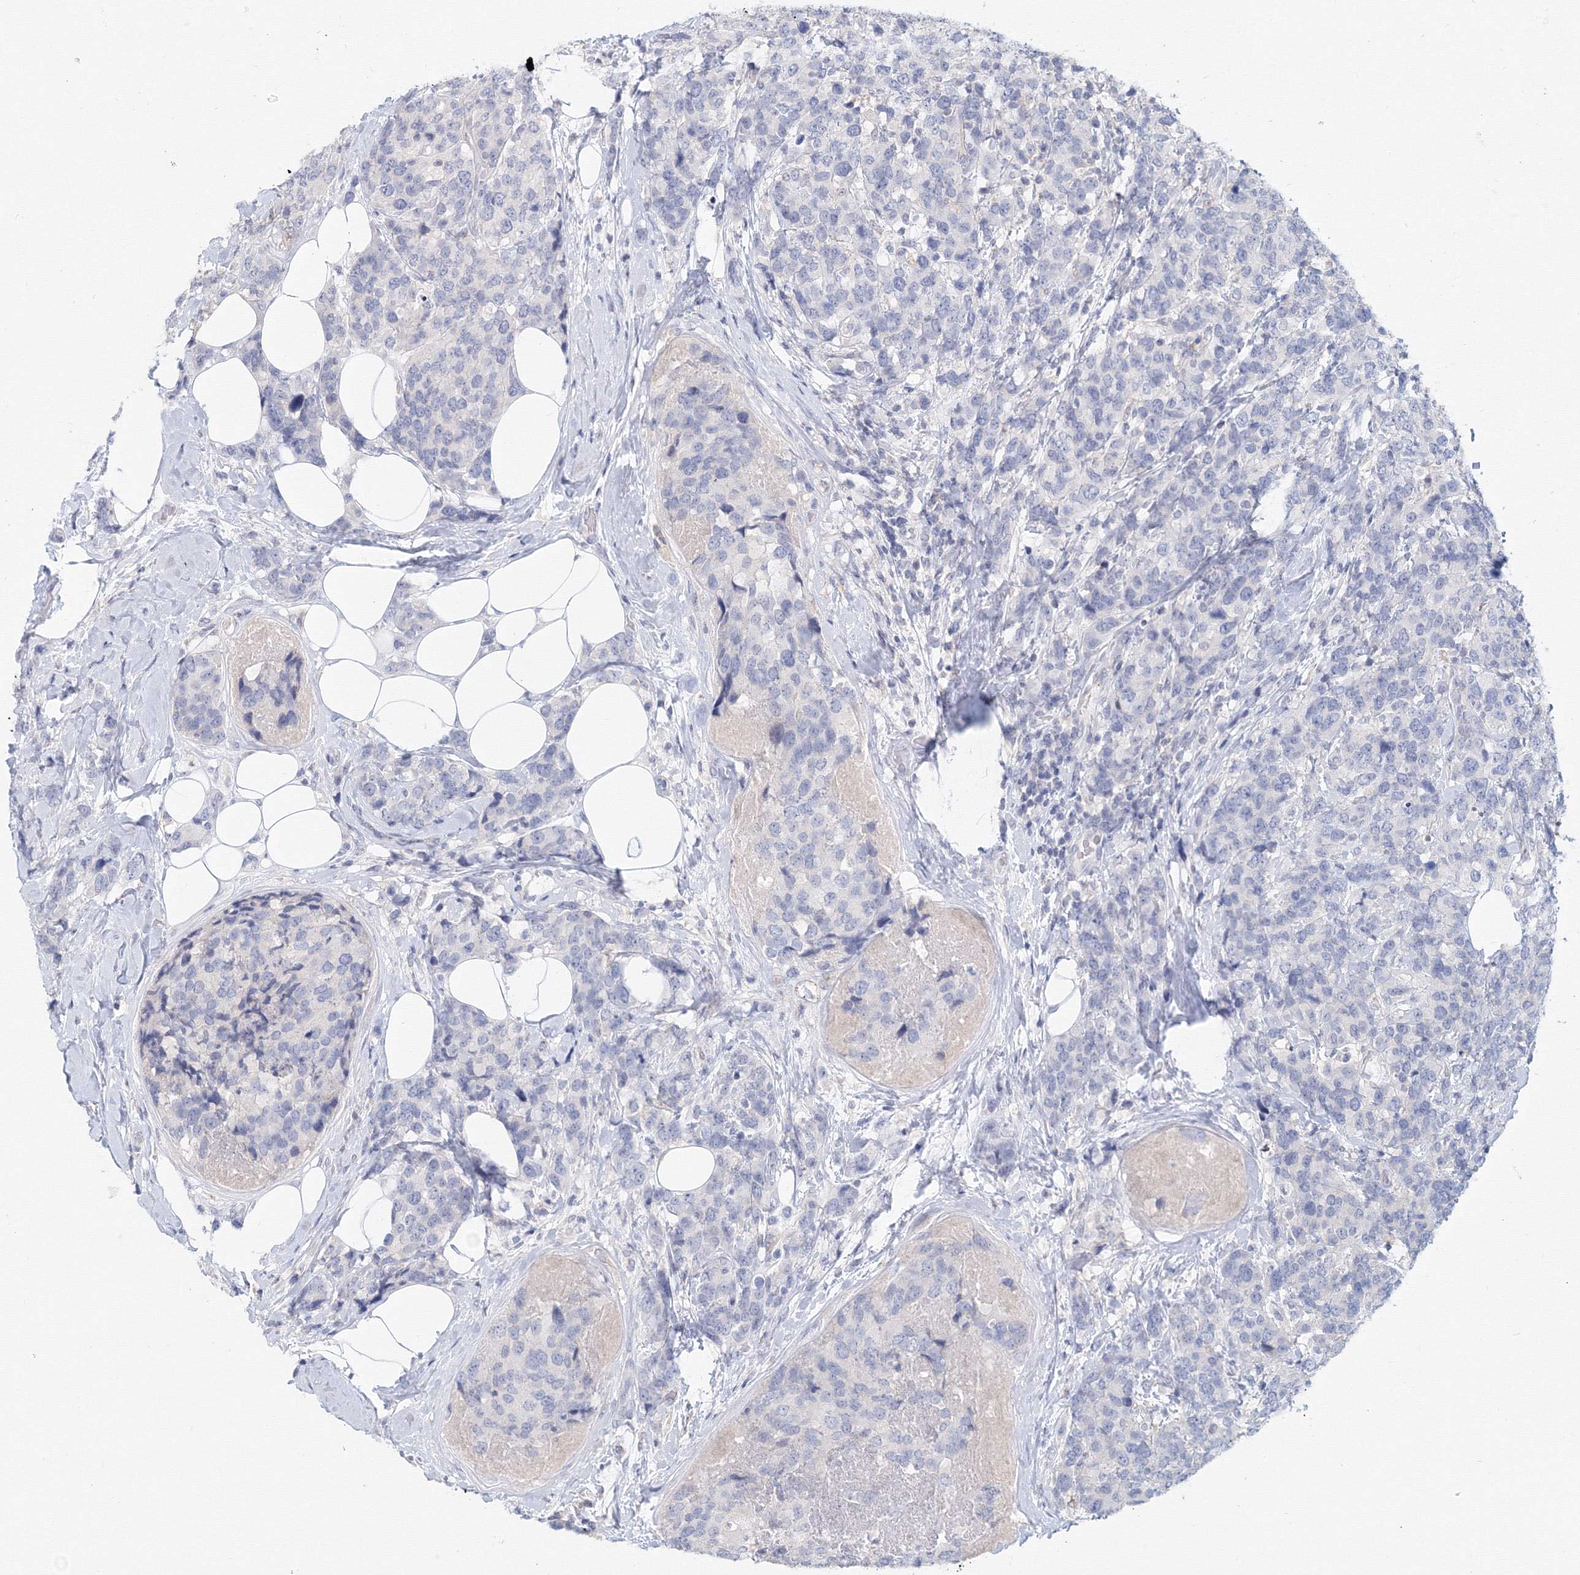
{"staining": {"intensity": "negative", "quantity": "none", "location": "none"}, "tissue": "breast cancer", "cell_type": "Tumor cells", "image_type": "cancer", "snomed": [{"axis": "morphology", "description": "Lobular carcinoma"}, {"axis": "topography", "description": "Breast"}], "caption": "Breast cancer (lobular carcinoma) stained for a protein using immunohistochemistry shows no staining tumor cells.", "gene": "SLC7A7", "patient": {"sex": "female", "age": 59}}